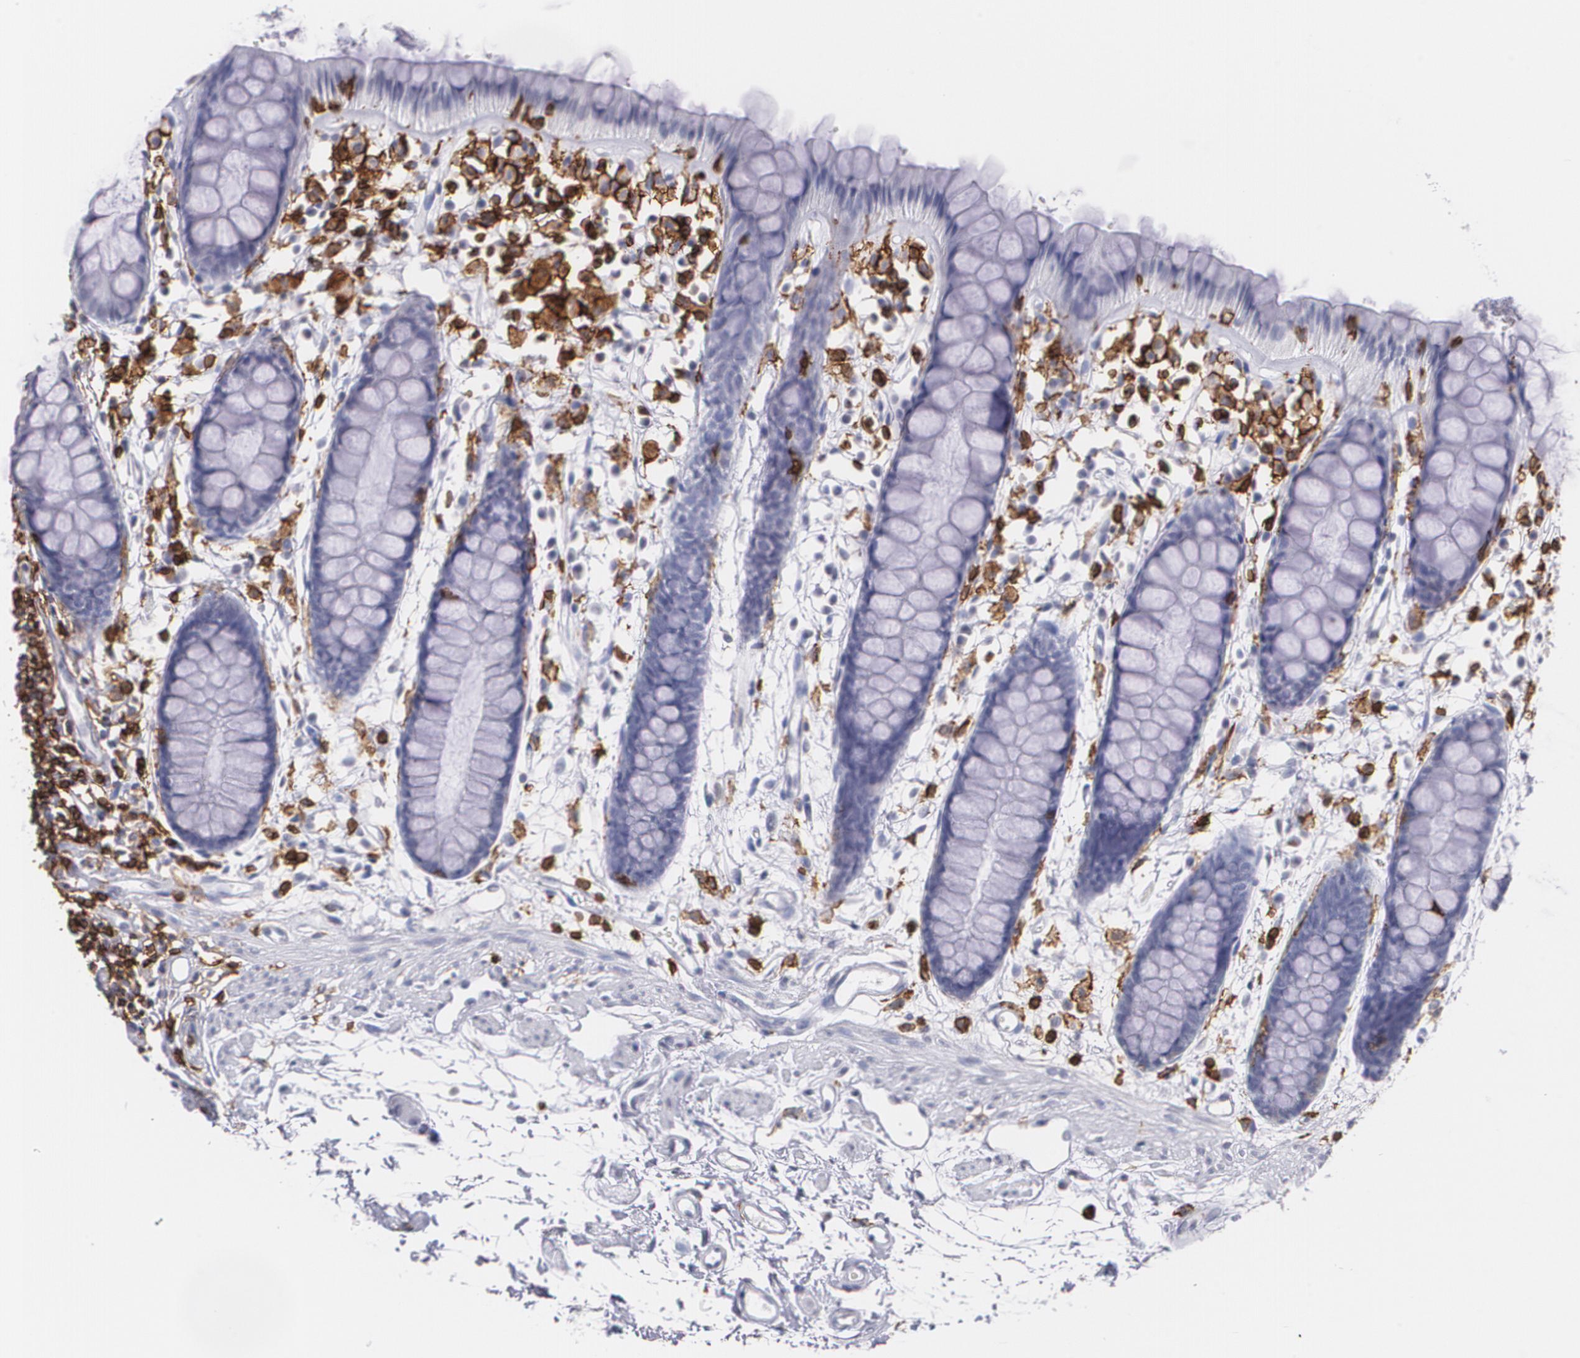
{"staining": {"intensity": "negative", "quantity": "none", "location": "none"}, "tissue": "rectum", "cell_type": "Glandular cells", "image_type": "normal", "snomed": [{"axis": "morphology", "description": "Normal tissue, NOS"}, {"axis": "topography", "description": "Rectum"}], "caption": "A micrograph of rectum stained for a protein displays no brown staining in glandular cells. (Brightfield microscopy of DAB immunohistochemistry (IHC) at high magnification).", "gene": "PTPRC", "patient": {"sex": "female", "age": 66}}